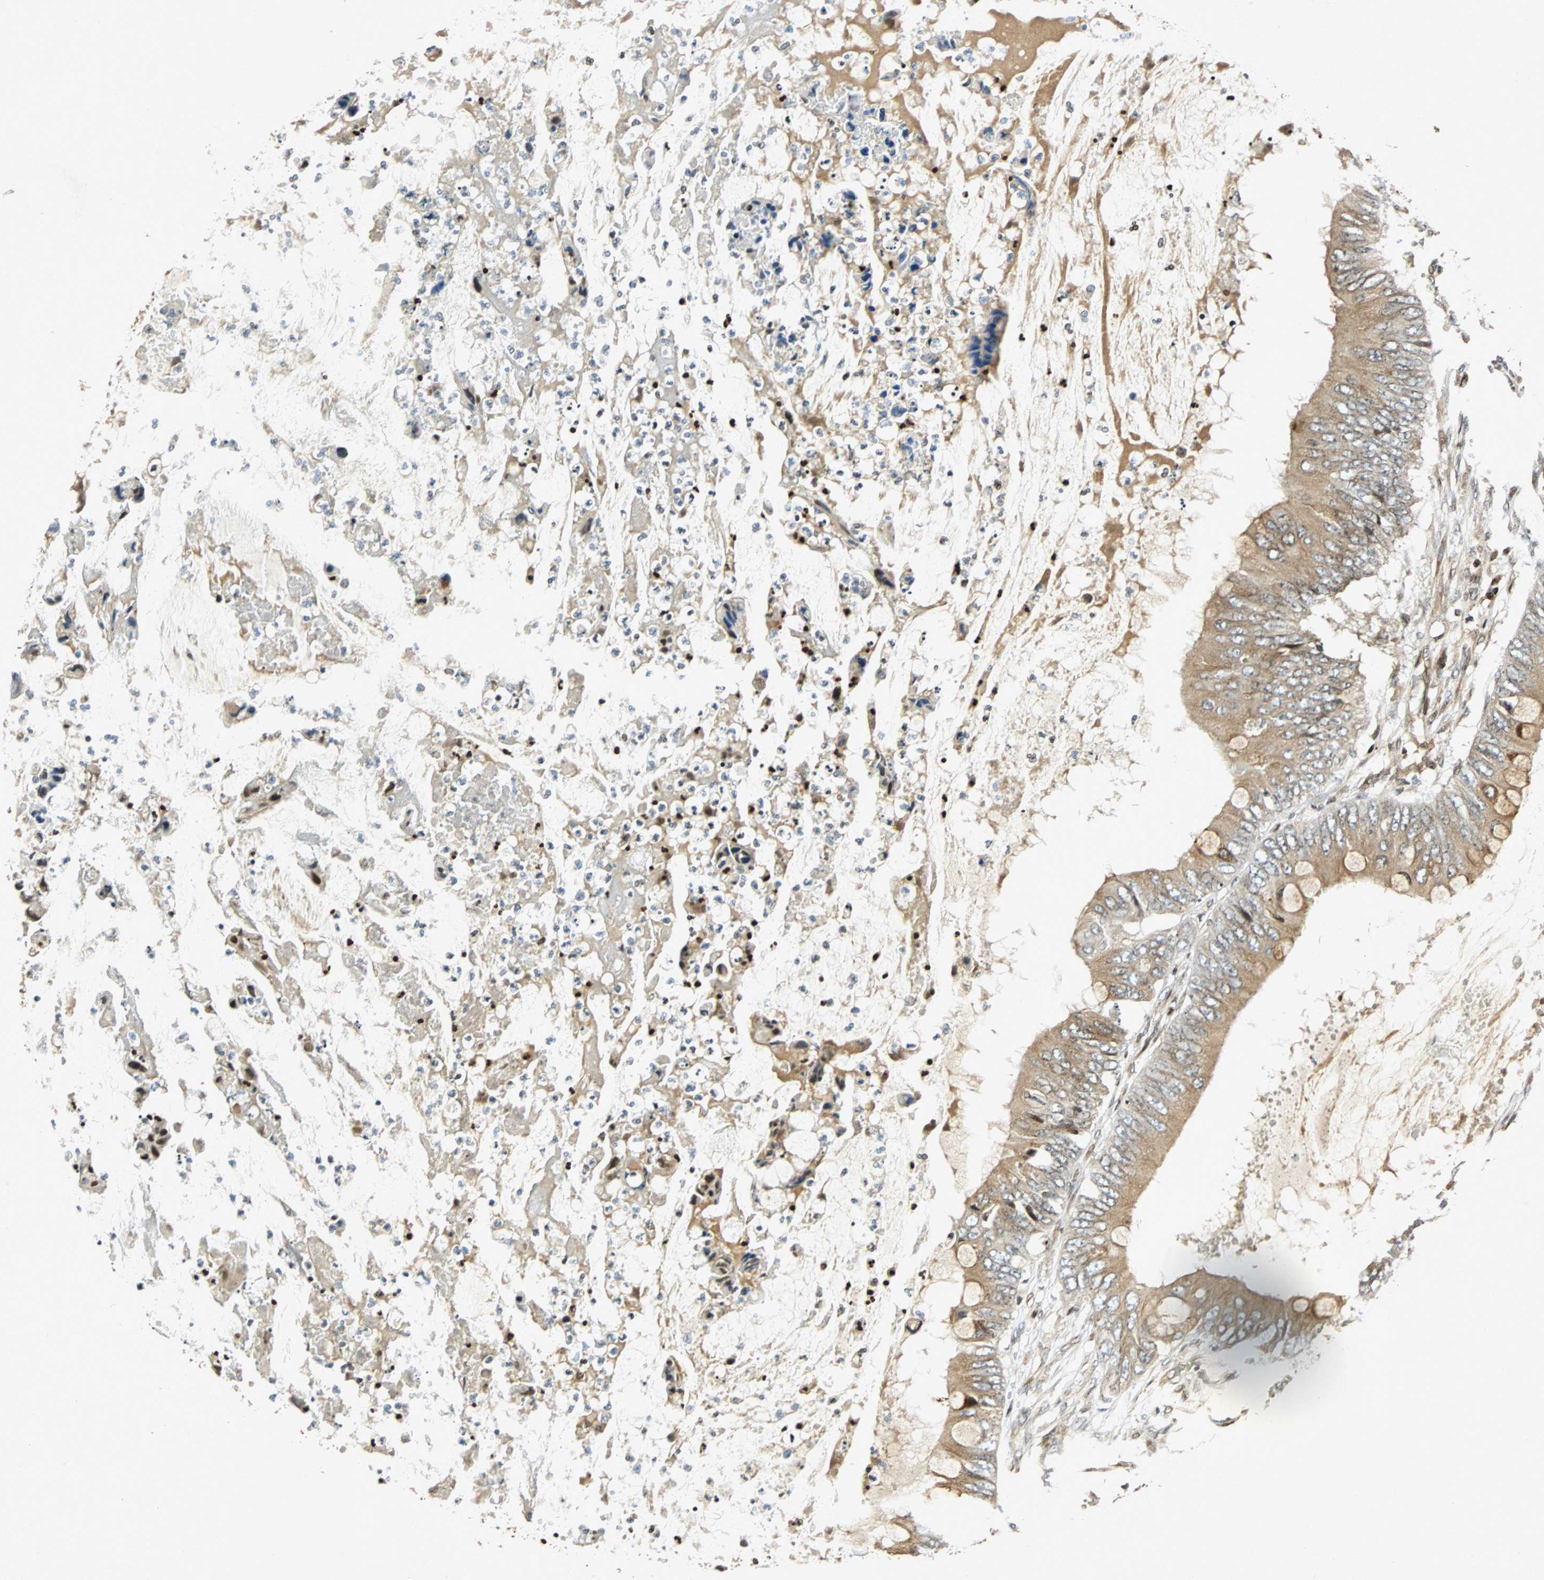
{"staining": {"intensity": "moderate", "quantity": "25%-75%", "location": "cytoplasmic/membranous"}, "tissue": "colorectal cancer", "cell_type": "Tumor cells", "image_type": "cancer", "snomed": [{"axis": "morphology", "description": "Normal tissue, NOS"}, {"axis": "morphology", "description": "Adenocarcinoma, NOS"}, {"axis": "topography", "description": "Rectum"}, {"axis": "topography", "description": "Peripheral nerve tissue"}], "caption": "Protein expression analysis of human colorectal cancer (adenocarcinoma) reveals moderate cytoplasmic/membranous positivity in about 25%-75% of tumor cells.", "gene": "TUBA4A", "patient": {"sex": "female", "age": 77}}